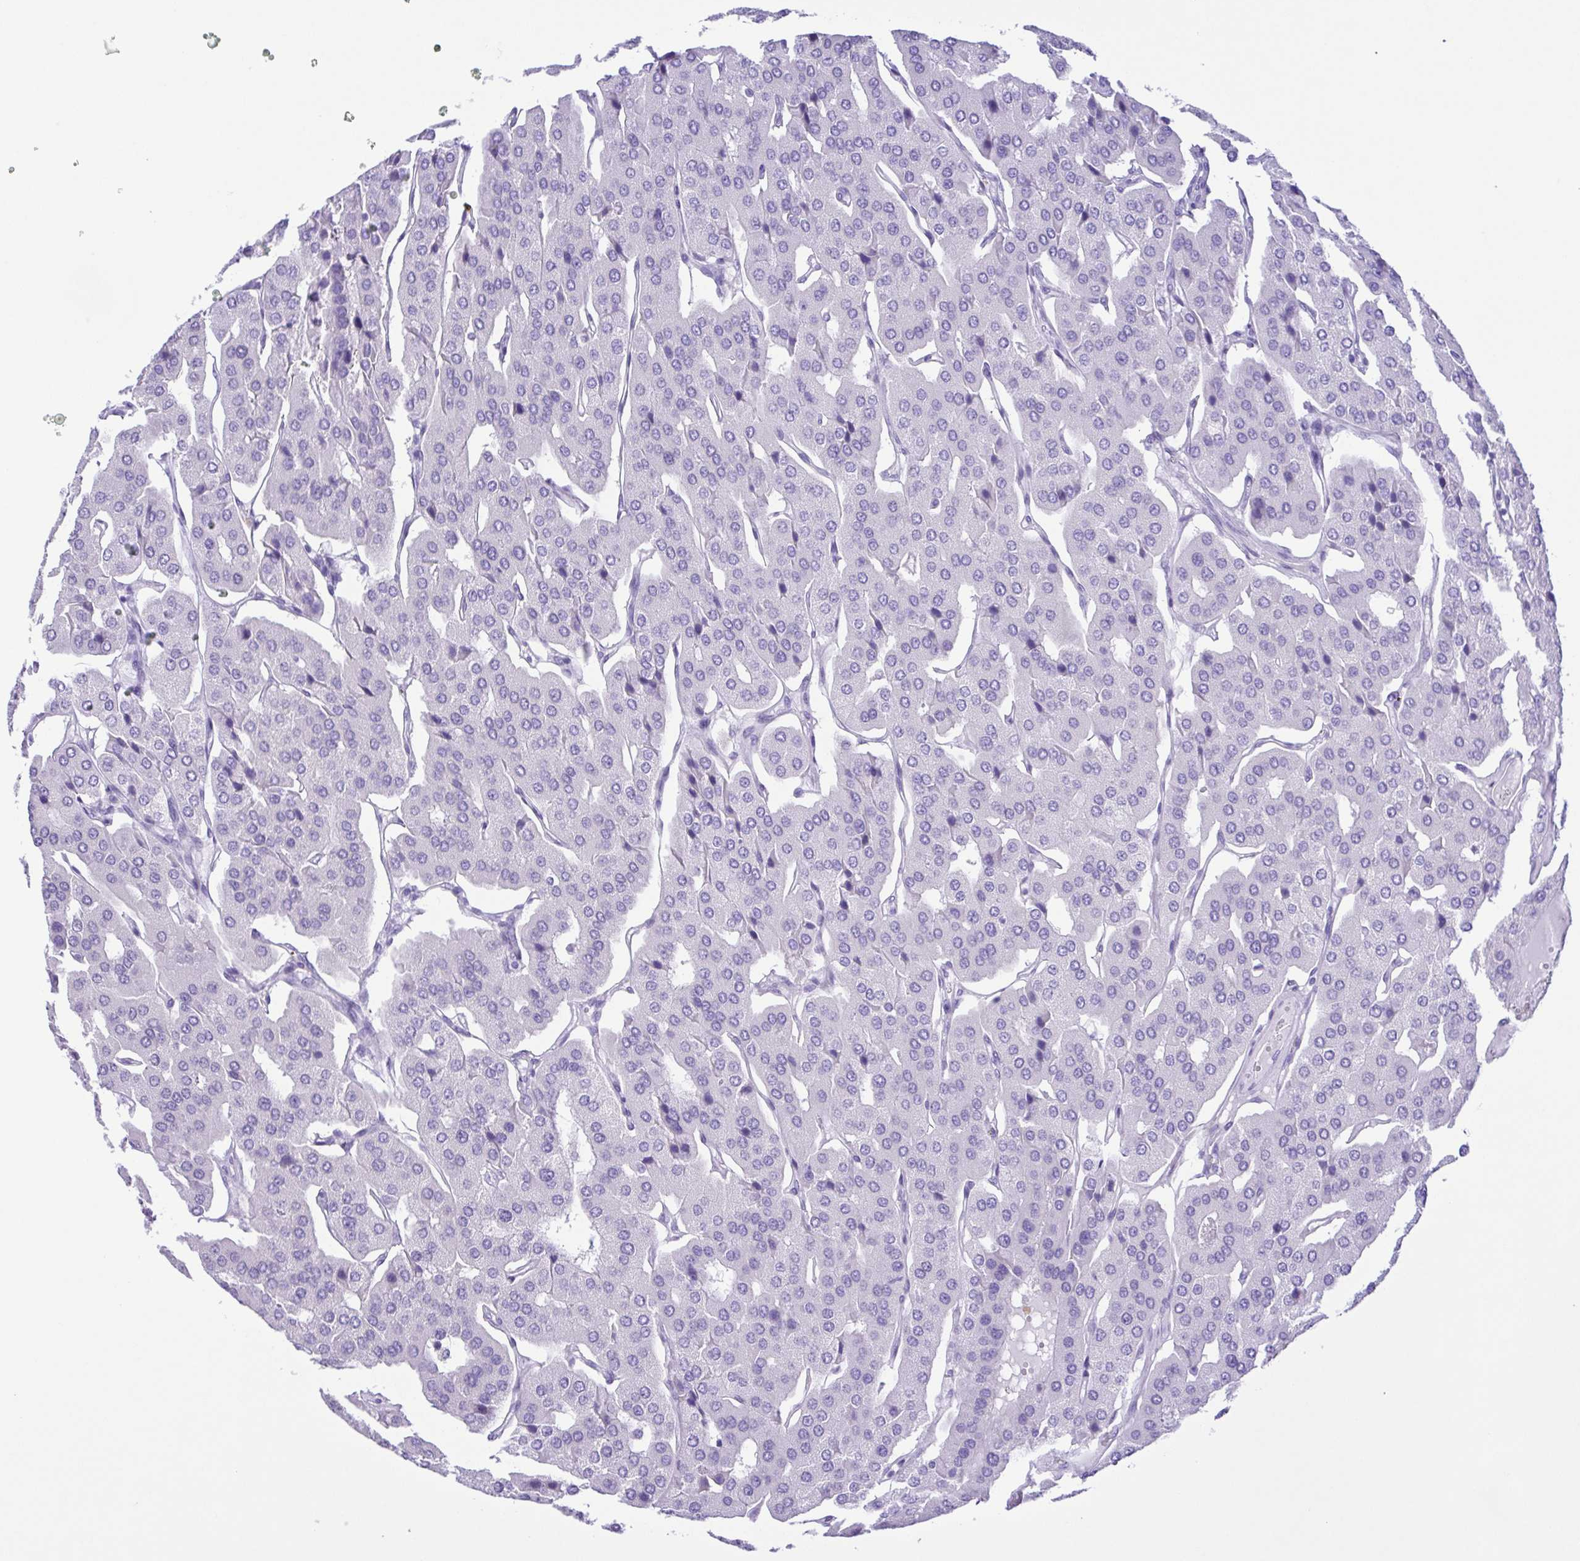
{"staining": {"intensity": "negative", "quantity": "none", "location": "none"}, "tissue": "parathyroid gland", "cell_type": "Glandular cells", "image_type": "normal", "snomed": [{"axis": "morphology", "description": "Normal tissue, NOS"}, {"axis": "morphology", "description": "Adenoma, NOS"}, {"axis": "topography", "description": "Parathyroid gland"}], "caption": "Immunohistochemistry (IHC) histopathology image of unremarkable human parathyroid gland stained for a protein (brown), which displays no positivity in glandular cells. (Brightfield microscopy of DAB (3,3'-diaminobenzidine) immunohistochemistry (IHC) at high magnification).", "gene": "CASP14", "patient": {"sex": "female", "age": 86}}